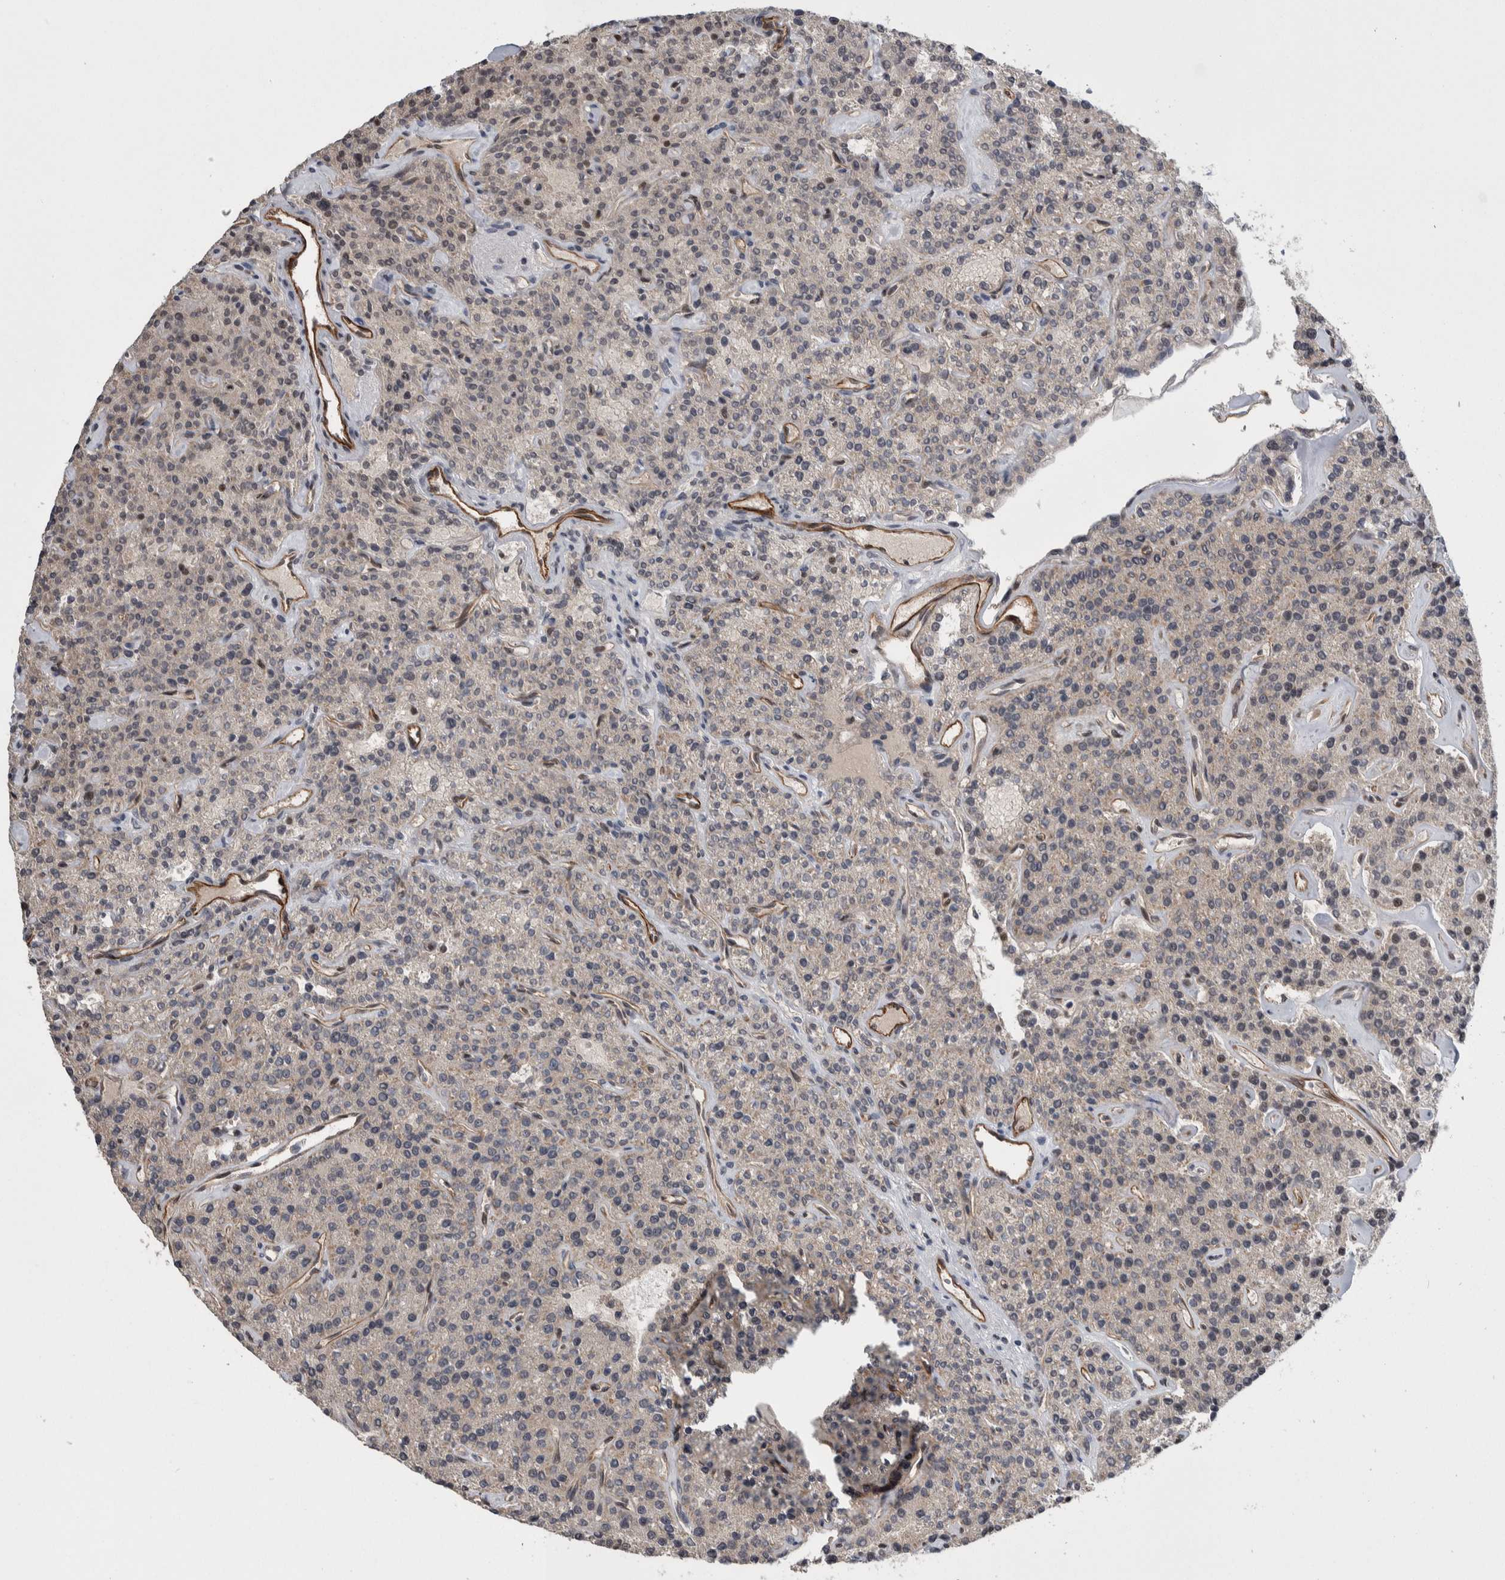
{"staining": {"intensity": "weak", "quantity": "25%-75%", "location": "cytoplasmic/membranous"}, "tissue": "parathyroid gland", "cell_type": "Glandular cells", "image_type": "normal", "snomed": [{"axis": "morphology", "description": "Normal tissue, NOS"}, {"axis": "topography", "description": "Parathyroid gland"}], "caption": "Weak cytoplasmic/membranous protein staining is seen in approximately 25%-75% of glandular cells in parathyroid gland.", "gene": "PRDM4", "patient": {"sex": "male", "age": 46}}